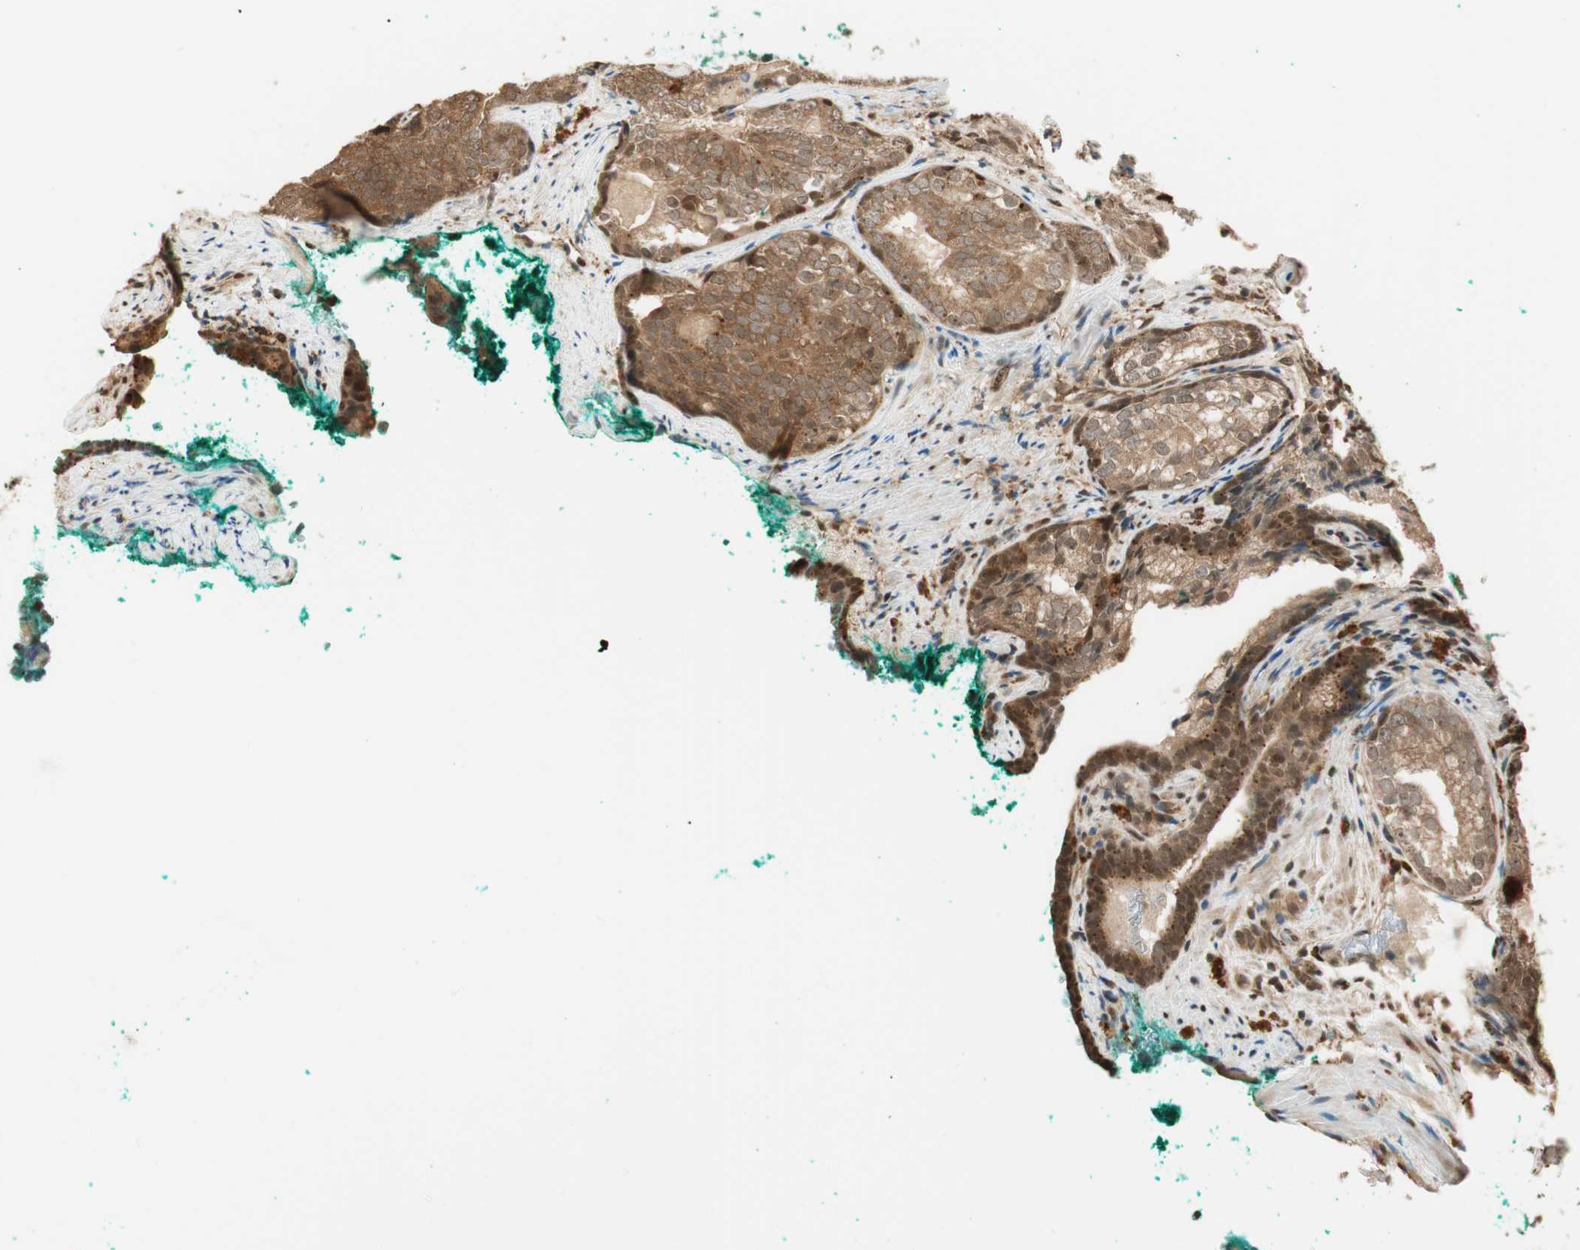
{"staining": {"intensity": "moderate", "quantity": ">75%", "location": "cytoplasmic/membranous,nuclear"}, "tissue": "prostate cancer", "cell_type": "Tumor cells", "image_type": "cancer", "snomed": [{"axis": "morphology", "description": "Adenocarcinoma, High grade"}, {"axis": "topography", "description": "Prostate"}], "caption": "An image of prostate cancer stained for a protein shows moderate cytoplasmic/membranous and nuclear brown staining in tumor cells. The protein of interest is stained brown, and the nuclei are stained in blue (DAB (3,3'-diaminobenzidine) IHC with brightfield microscopy, high magnification).", "gene": "ZNF443", "patient": {"sex": "male", "age": 66}}